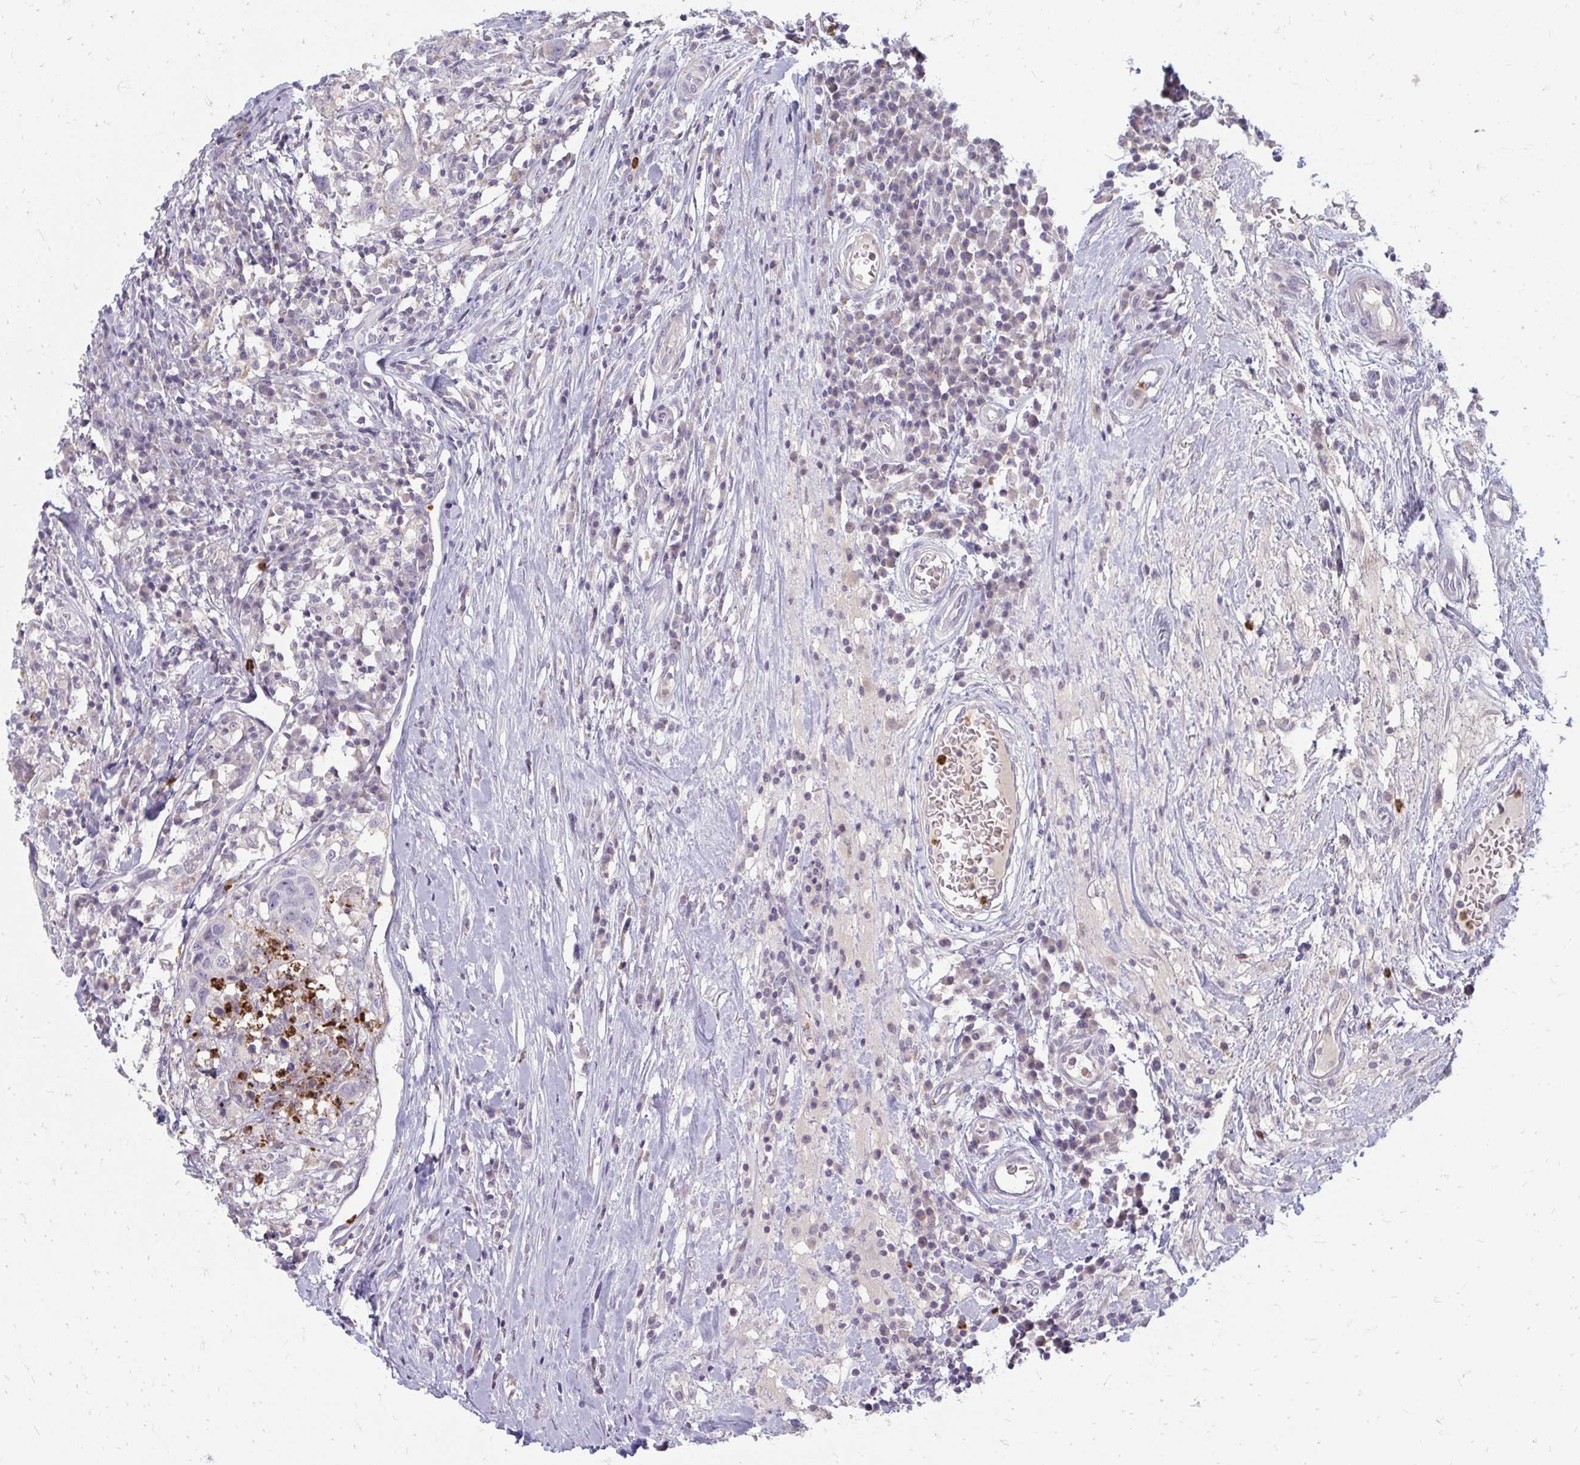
{"staining": {"intensity": "negative", "quantity": "none", "location": "none"}, "tissue": "head and neck cancer", "cell_type": "Tumor cells", "image_type": "cancer", "snomed": [{"axis": "morphology", "description": "Normal tissue, NOS"}, {"axis": "morphology", "description": "Squamous cell carcinoma, NOS"}, {"axis": "topography", "description": "Skeletal muscle"}, {"axis": "topography", "description": "Vascular tissue"}, {"axis": "topography", "description": "Peripheral nerve tissue"}, {"axis": "topography", "description": "Head-Neck"}], "caption": "An IHC photomicrograph of head and neck cancer is shown. There is no staining in tumor cells of head and neck cancer. Nuclei are stained in blue.", "gene": "RAB33A", "patient": {"sex": "male", "age": 66}}